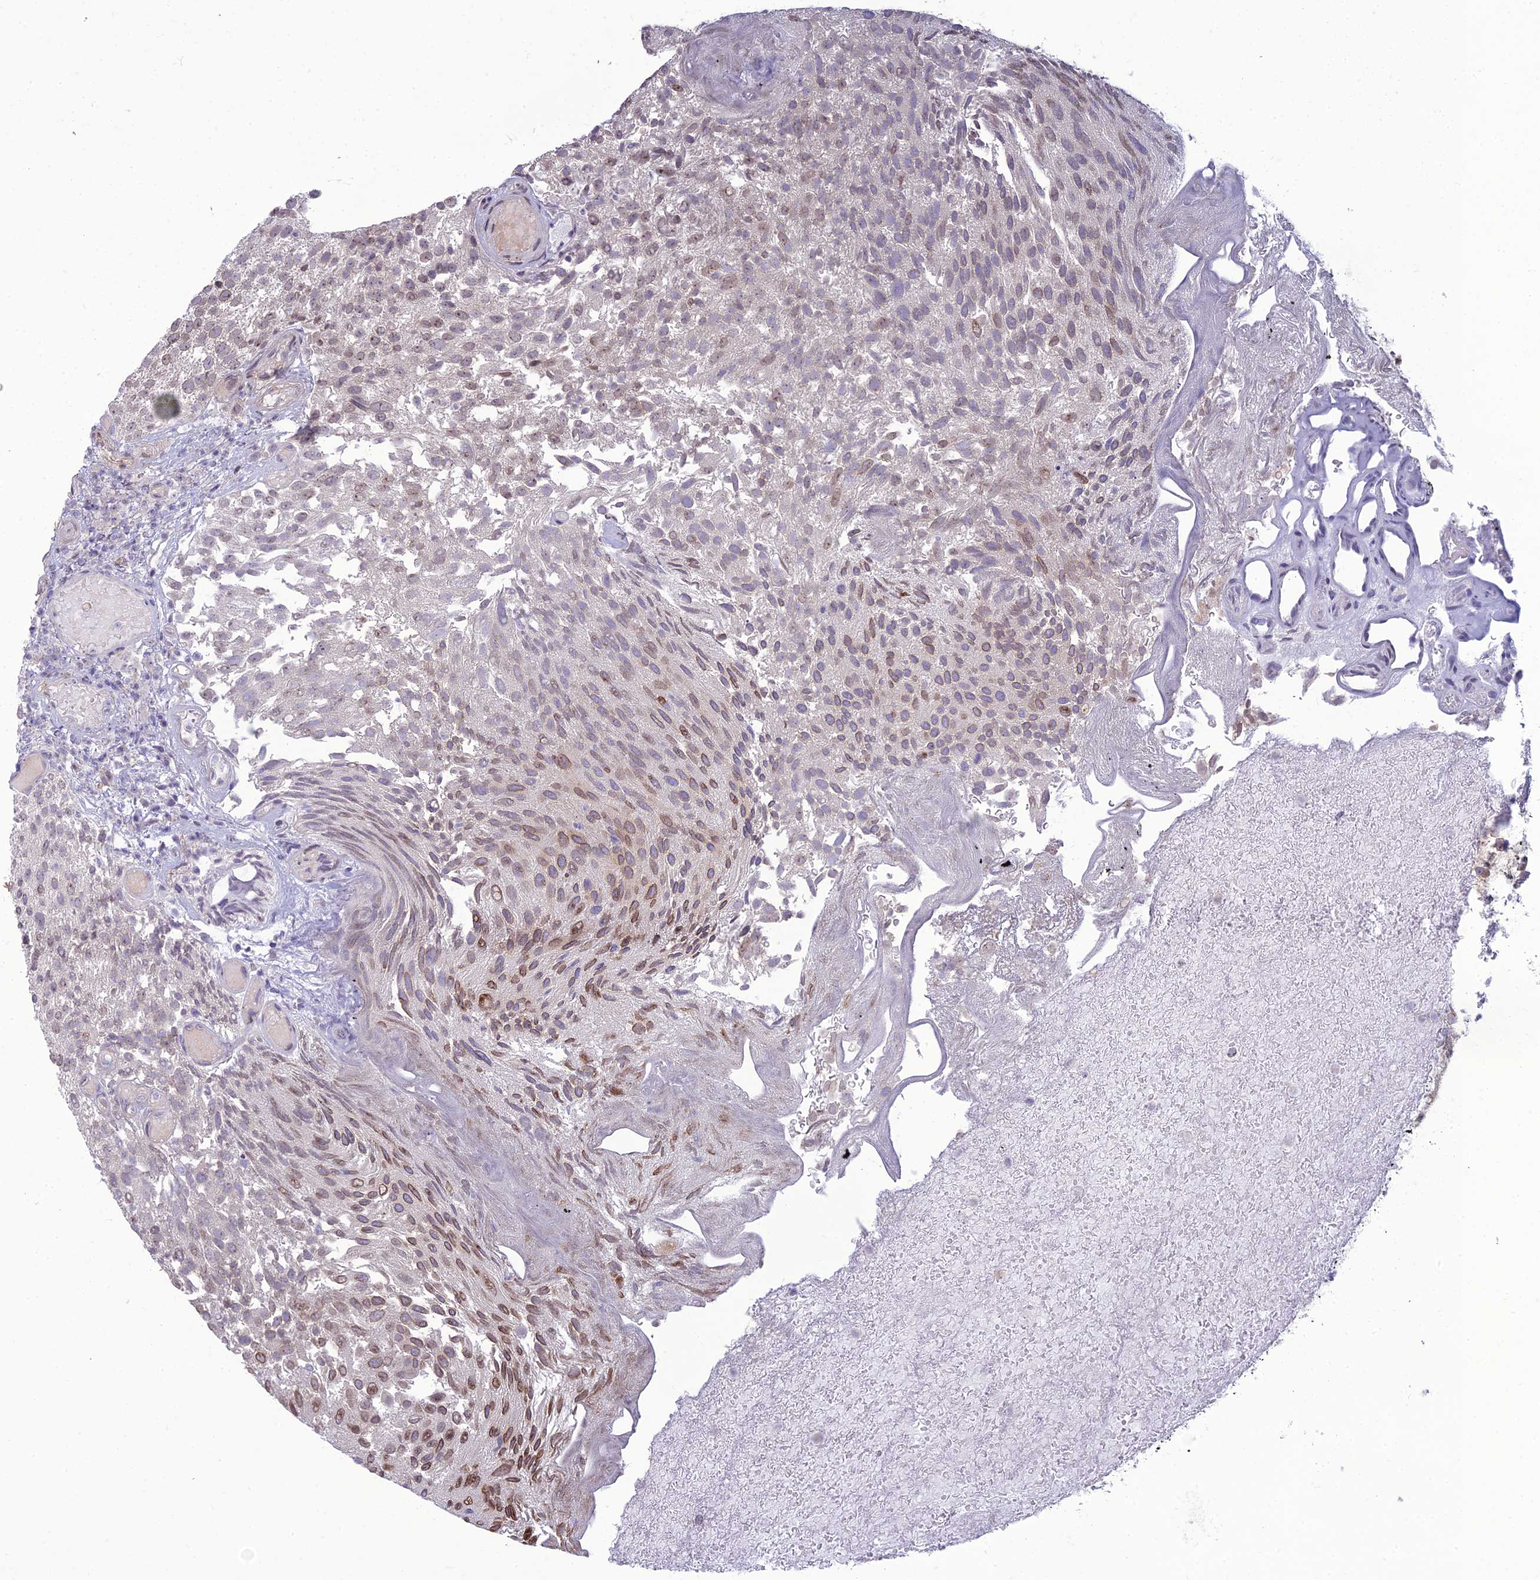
{"staining": {"intensity": "moderate", "quantity": "25%-75%", "location": "nuclear"}, "tissue": "urothelial cancer", "cell_type": "Tumor cells", "image_type": "cancer", "snomed": [{"axis": "morphology", "description": "Urothelial carcinoma, Low grade"}, {"axis": "topography", "description": "Urinary bladder"}], "caption": "Human urothelial cancer stained with a brown dye demonstrates moderate nuclear positive staining in approximately 25%-75% of tumor cells.", "gene": "DTX2", "patient": {"sex": "male", "age": 78}}